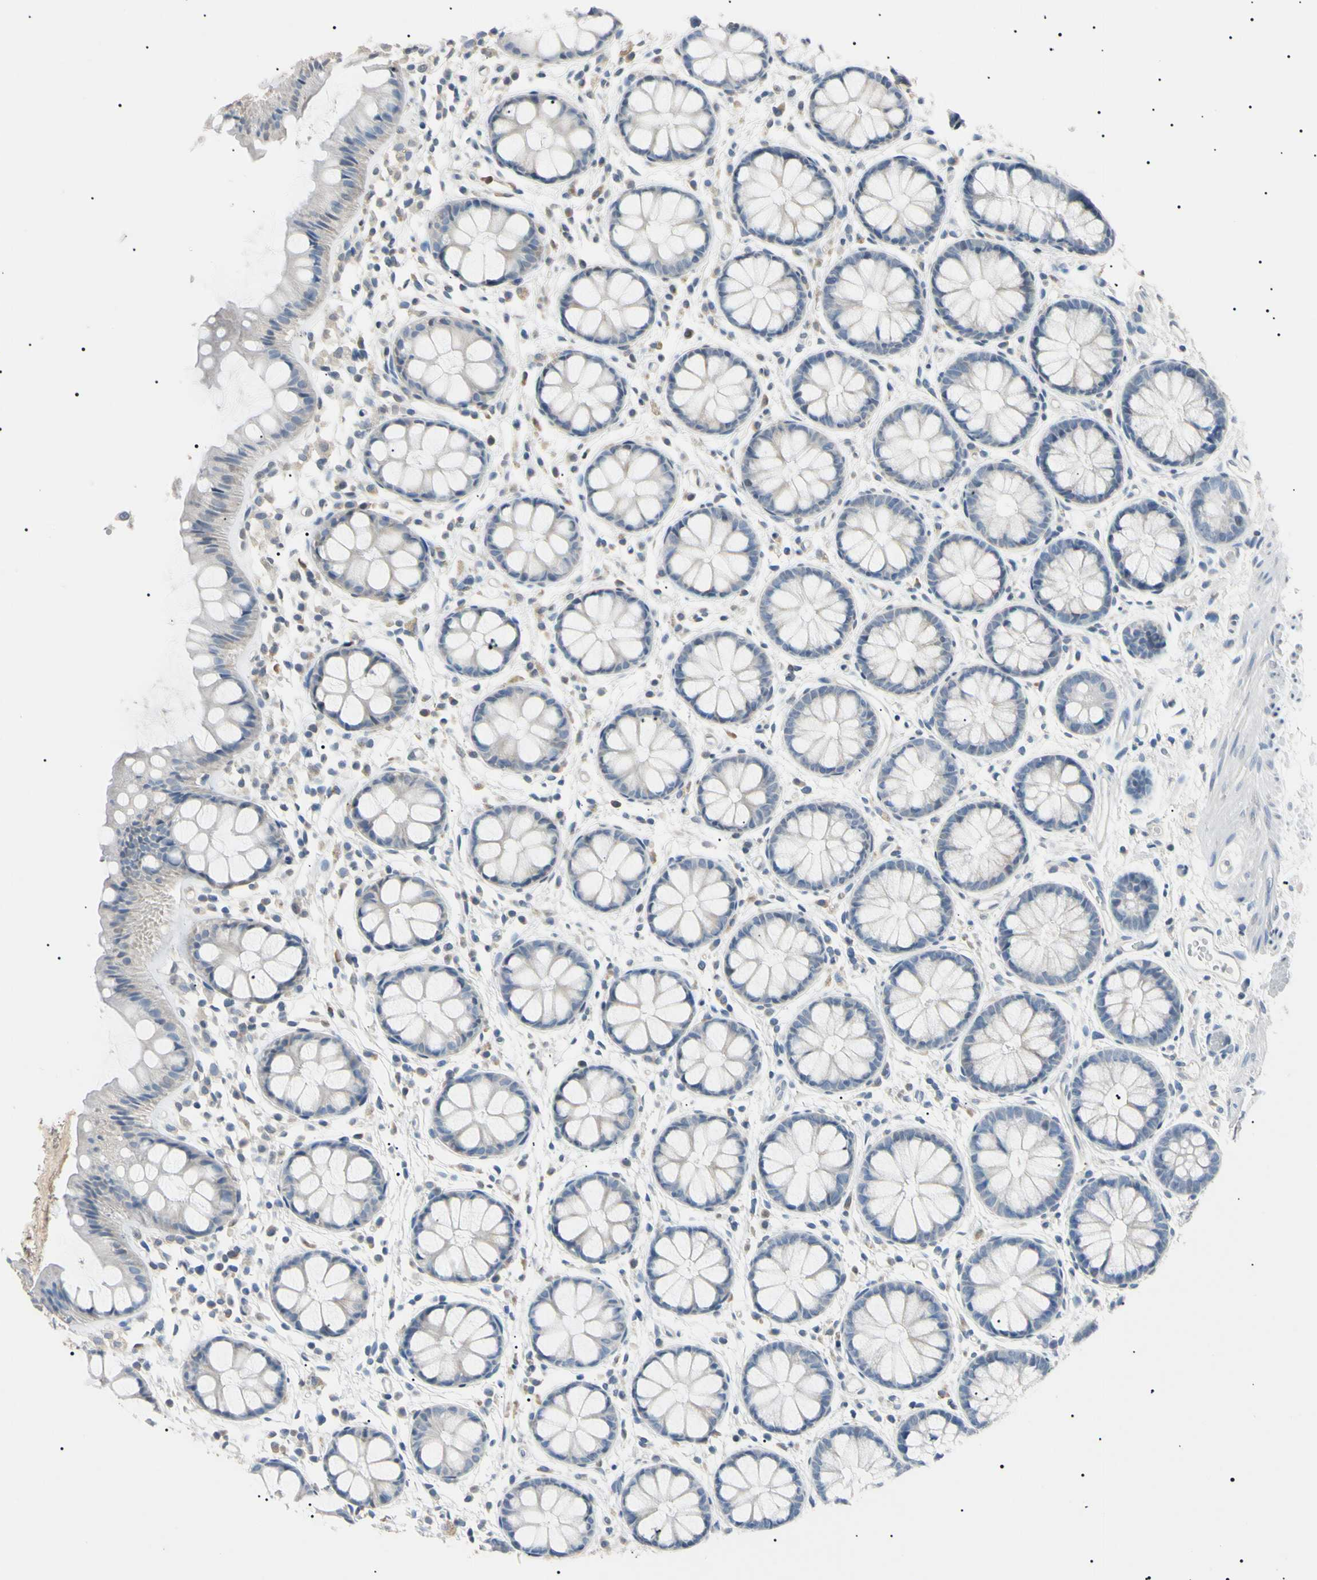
{"staining": {"intensity": "negative", "quantity": "none", "location": "none"}, "tissue": "rectum", "cell_type": "Glandular cells", "image_type": "normal", "snomed": [{"axis": "morphology", "description": "Normal tissue, NOS"}, {"axis": "topography", "description": "Rectum"}], "caption": "An image of rectum stained for a protein shows no brown staining in glandular cells.", "gene": "CGB3", "patient": {"sex": "female", "age": 66}}